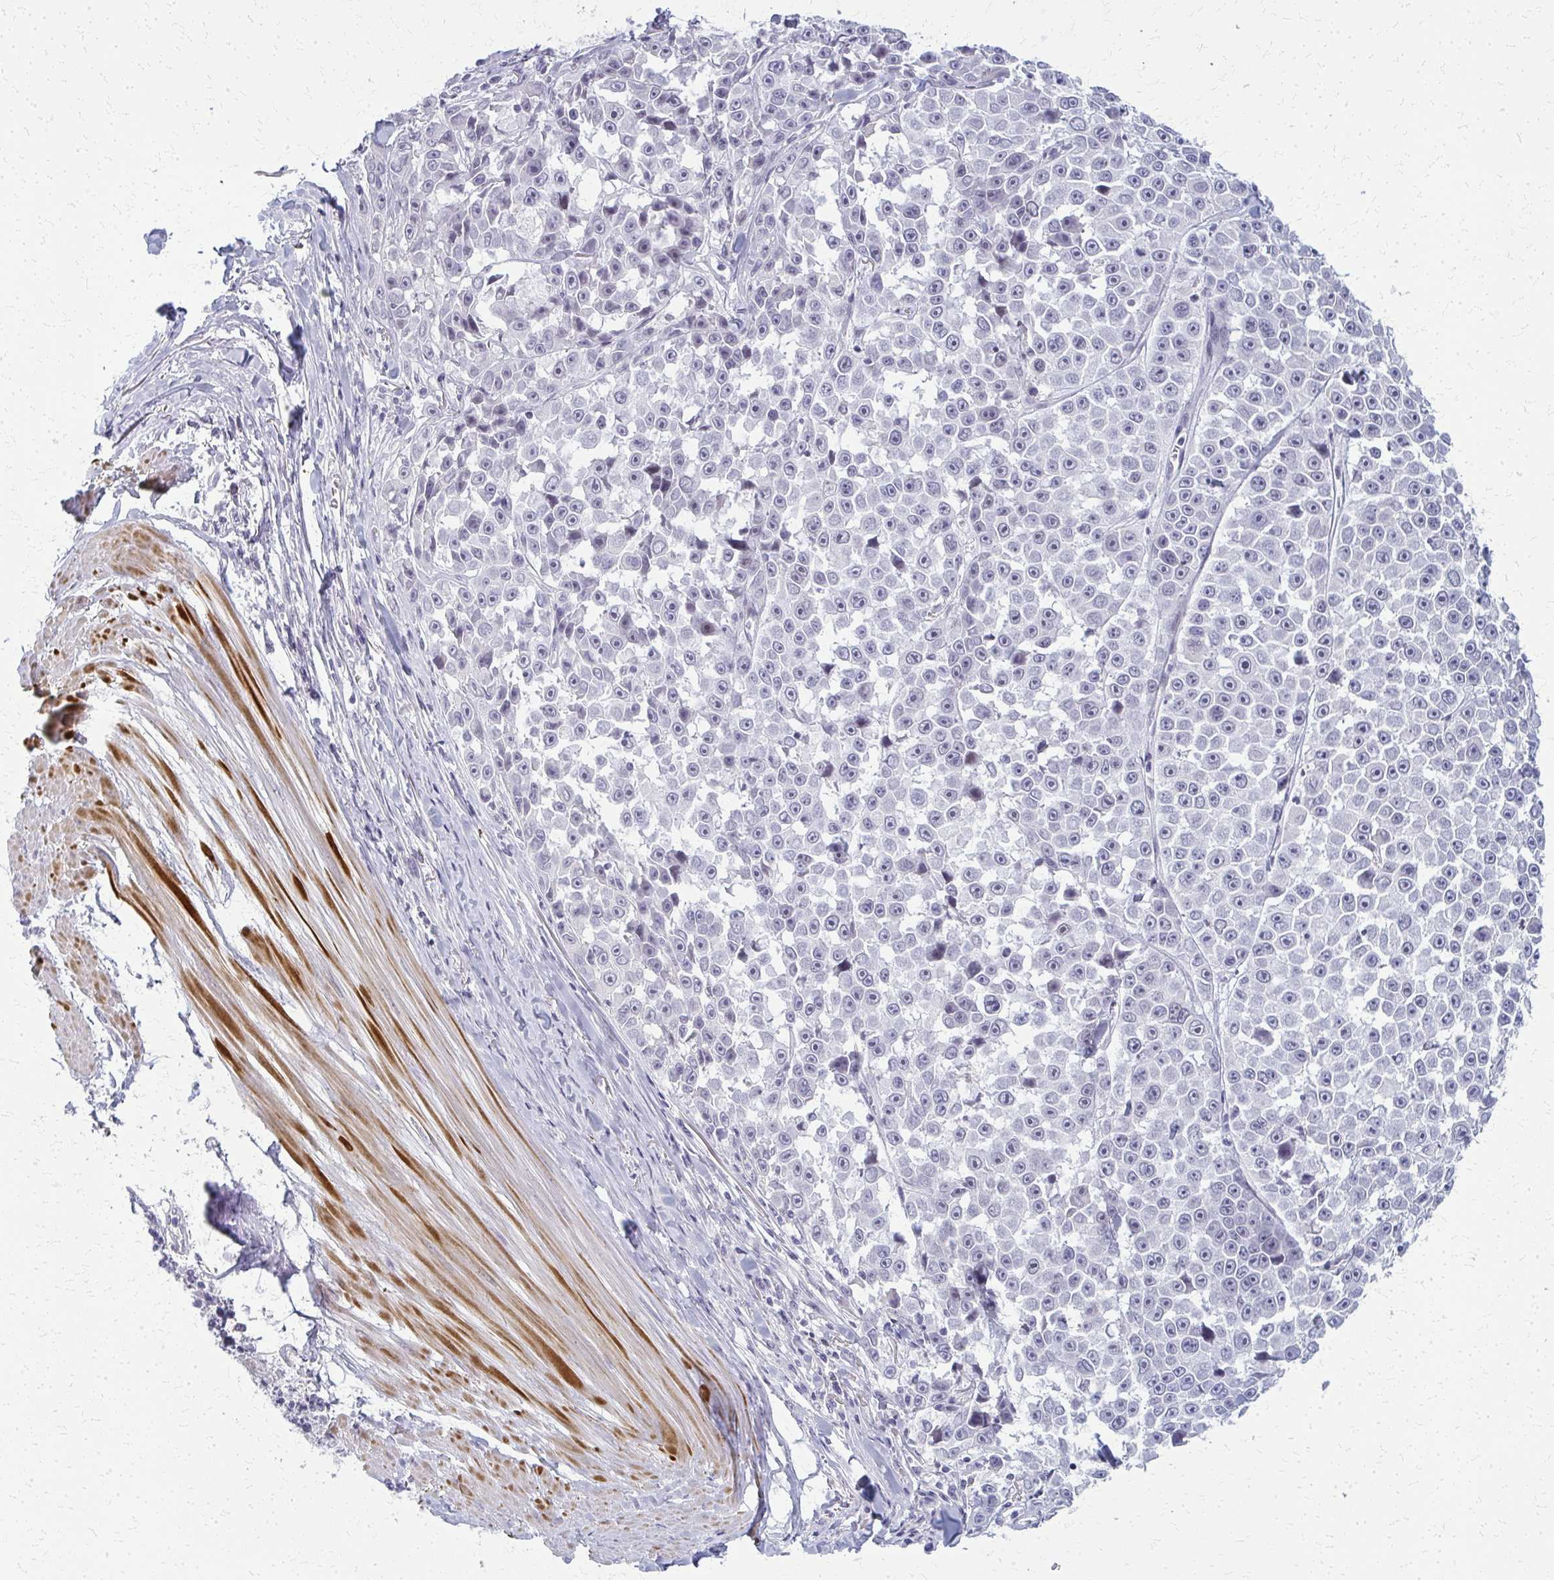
{"staining": {"intensity": "negative", "quantity": "none", "location": "none"}, "tissue": "melanoma", "cell_type": "Tumor cells", "image_type": "cancer", "snomed": [{"axis": "morphology", "description": "Malignant melanoma, NOS"}, {"axis": "topography", "description": "Skin"}], "caption": "Tumor cells are negative for protein expression in human malignant melanoma.", "gene": "CASQ2", "patient": {"sex": "female", "age": 66}}